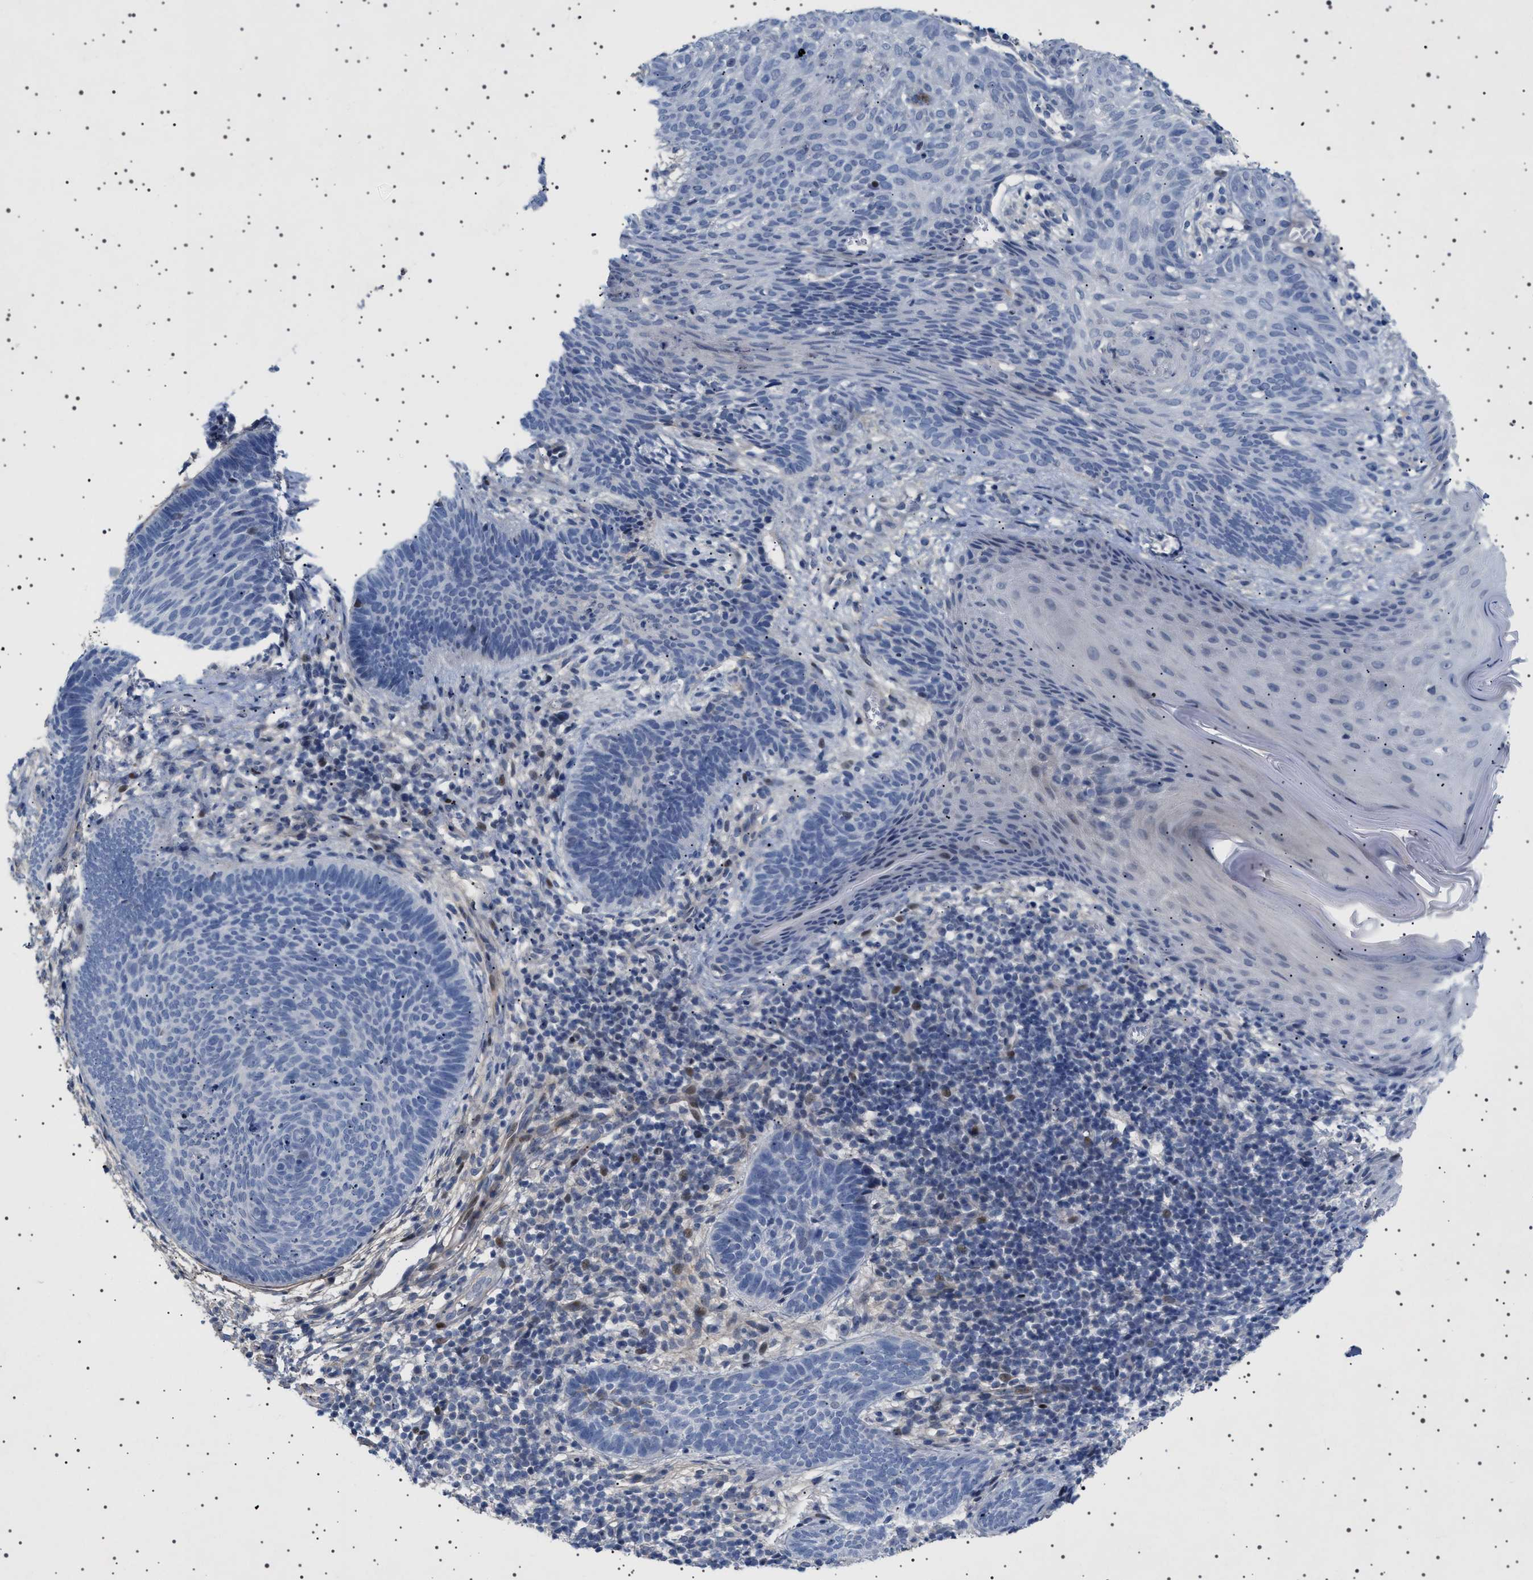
{"staining": {"intensity": "negative", "quantity": "none", "location": "none"}, "tissue": "skin cancer", "cell_type": "Tumor cells", "image_type": "cancer", "snomed": [{"axis": "morphology", "description": "Basal cell carcinoma"}, {"axis": "topography", "description": "Skin"}], "caption": "Protein analysis of skin cancer shows no significant staining in tumor cells.", "gene": "HTR1A", "patient": {"sex": "male", "age": 60}}